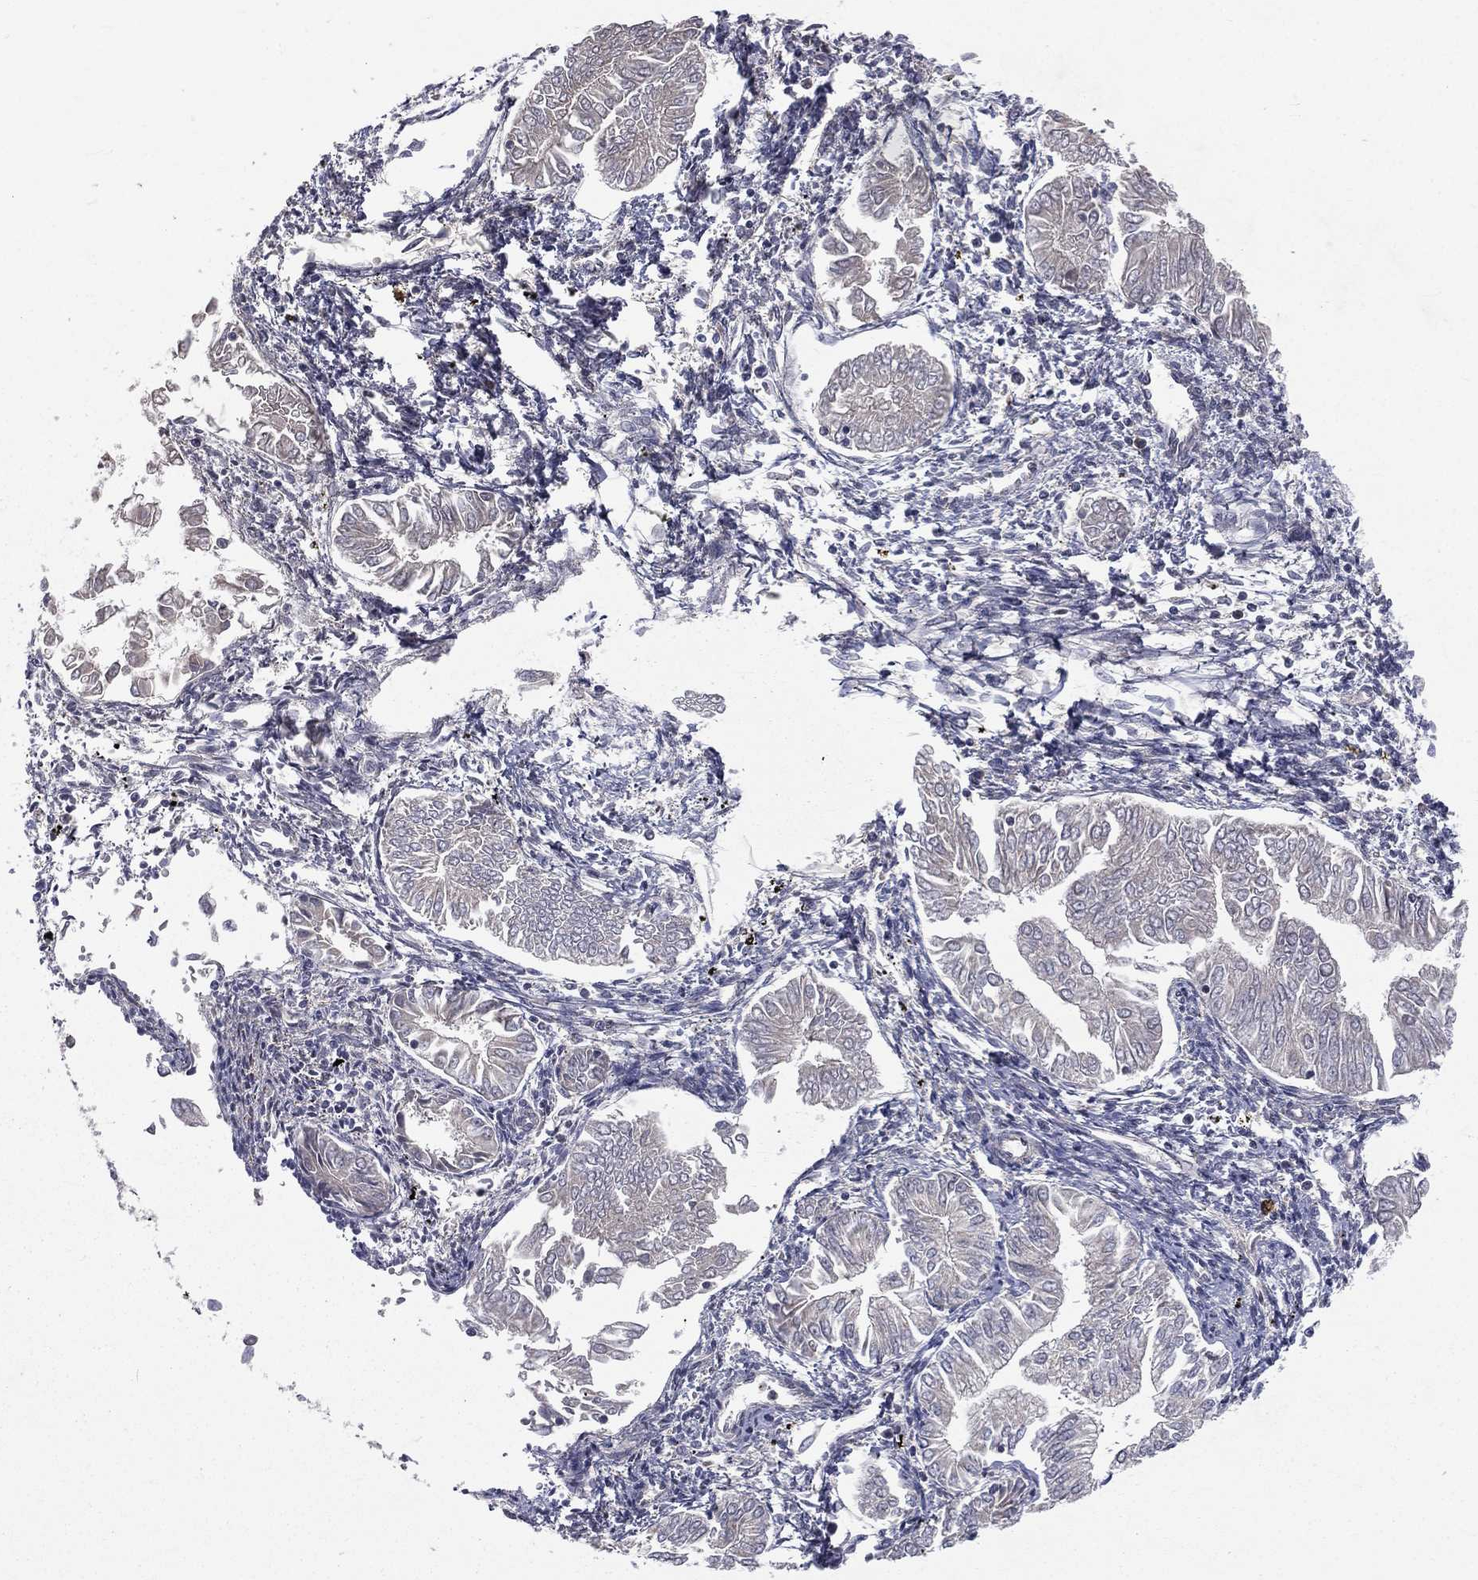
{"staining": {"intensity": "negative", "quantity": "none", "location": "none"}, "tissue": "endometrial cancer", "cell_type": "Tumor cells", "image_type": "cancer", "snomed": [{"axis": "morphology", "description": "Adenocarcinoma, NOS"}, {"axis": "topography", "description": "Endometrium"}], "caption": "Tumor cells are negative for brown protein staining in adenocarcinoma (endometrial). Brightfield microscopy of immunohistochemistry (IHC) stained with DAB (3,3'-diaminobenzidine) (brown) and hematoxylin (blue), captured at high magnification.", "gene": "GPD1", "patient": {"sex": "female", "age": 53}}